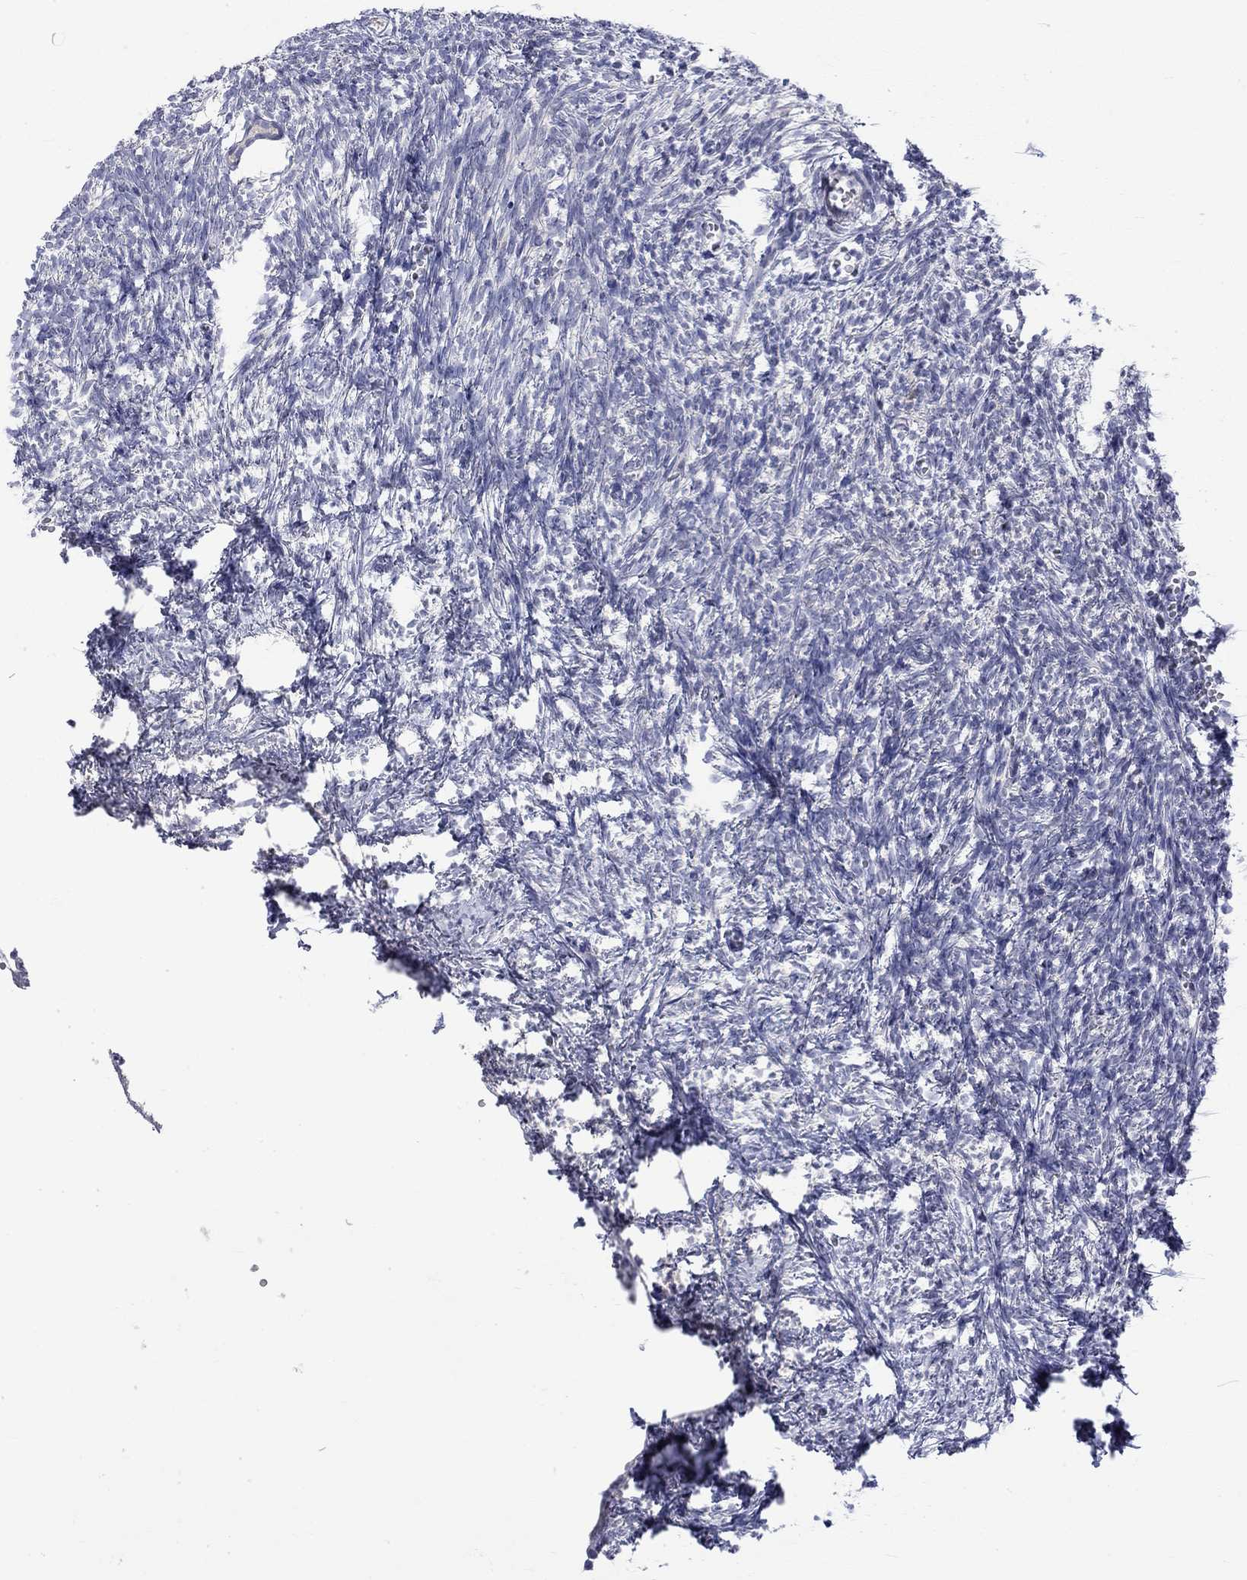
{"staining": {"intensity": "negative", "quantity": "none", "location": "none"}, "tissue": "ovary", "cell_type": "Follicle cells", "image_type": "normal", "snomed": [{"axis": "morphology", "description": "Normal tissue, NOS"}, {"axis": "topography", "description": "Ovary"}], "caption": "Follicle cells show no significant protein positivity in benign ovary. The staining is performed using DAB brown chromogen with nuclei counter-stained in using hematoxylin.", "gene": "CERS1", "patient": {"sex": "female", "age": 43}}